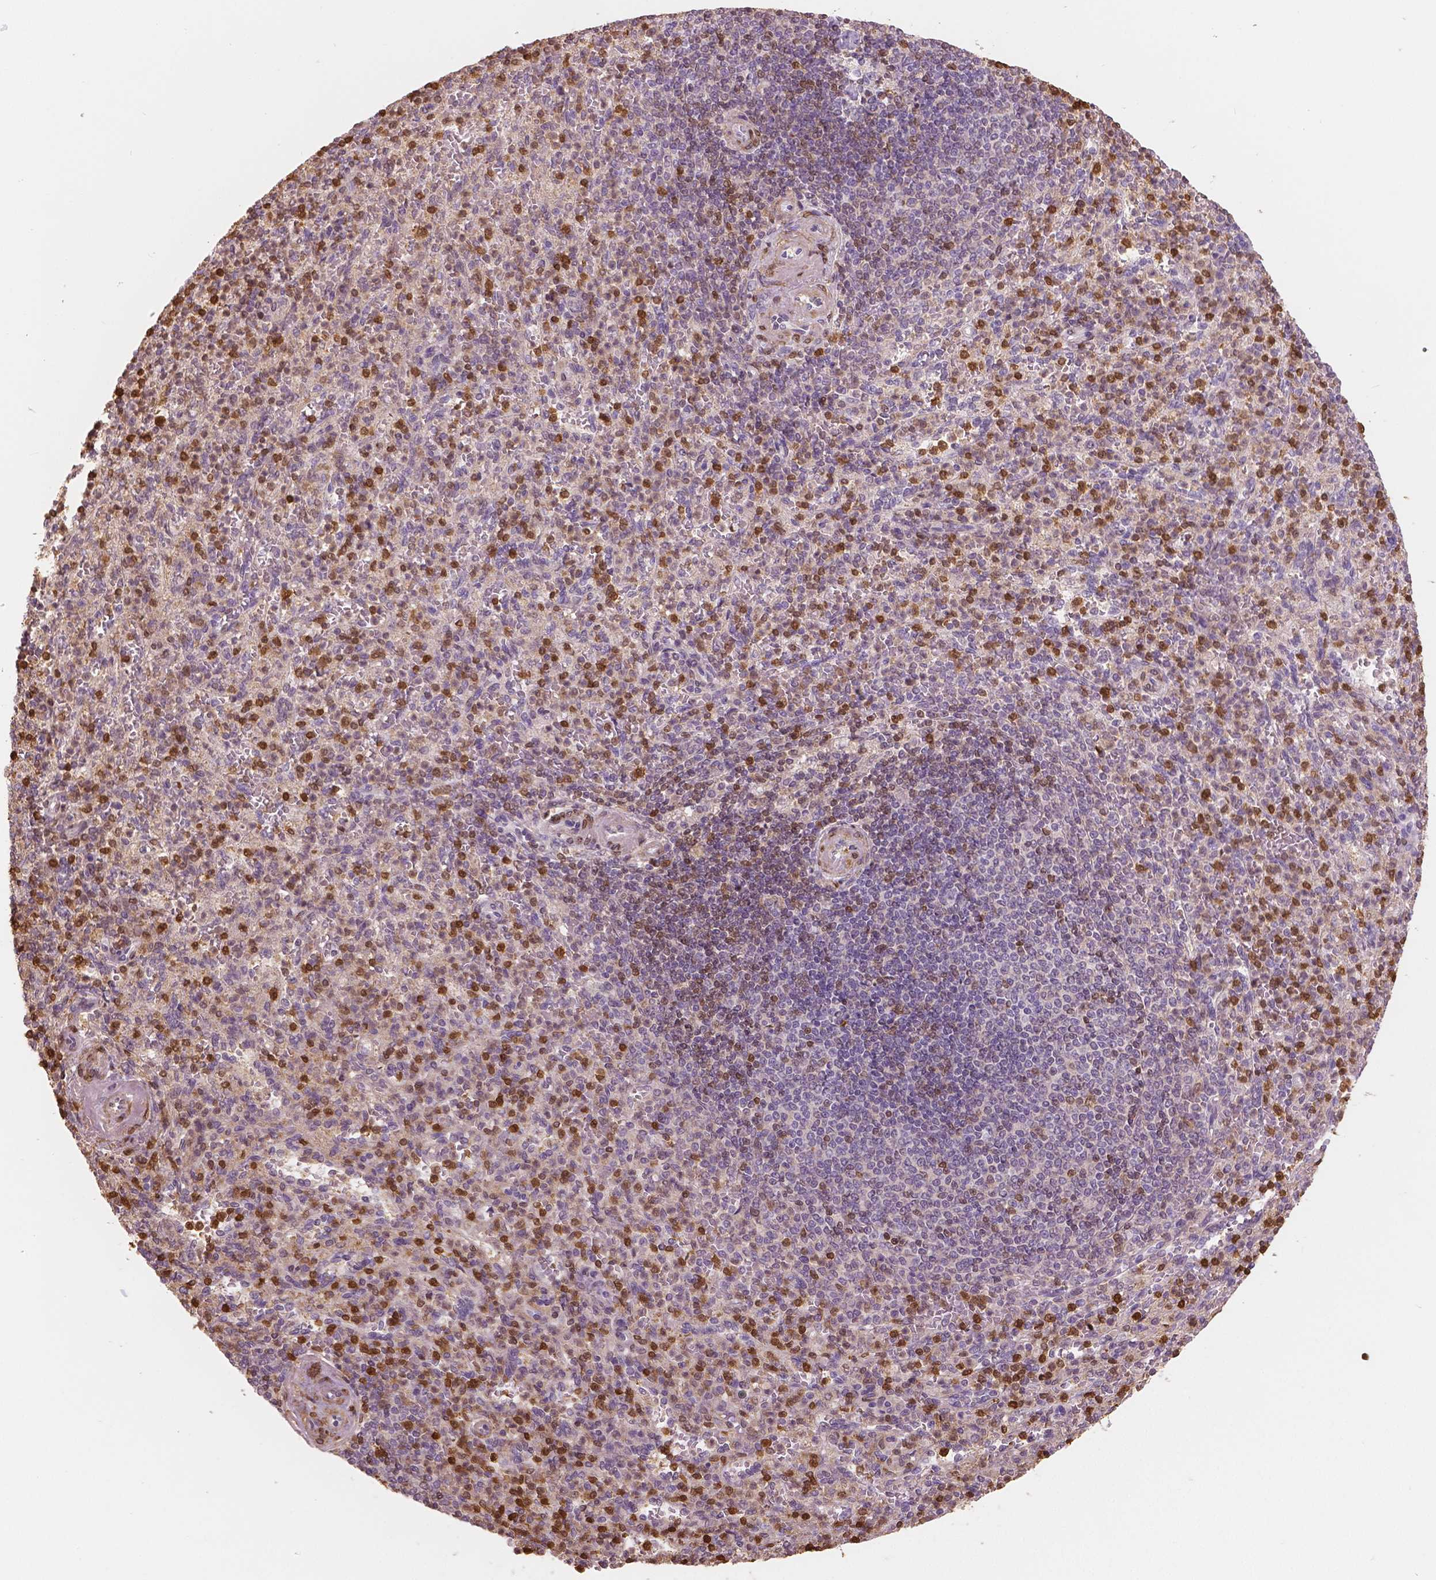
{"staining": {"intensity": "moderate", "quantity": "25%-75%", "location": "cytoplasmic/membranous"}, "tissue": "spleen", "cell_type": "Cells in red pulp", "image_type": "normal", "snomed": [{"axis": "morphology", "description": "Normal tissue, NOS"}, {"axis": "topography", "description": "Spleen"}], "caption": "A medium amount of moderate cytoplasmic/membranous positivity is identified in approximately 25%-75% of cells in red pulp in unremarkable spleen.", "gene": "S100A4", "patient": {"sex": "female", "age": 74}}